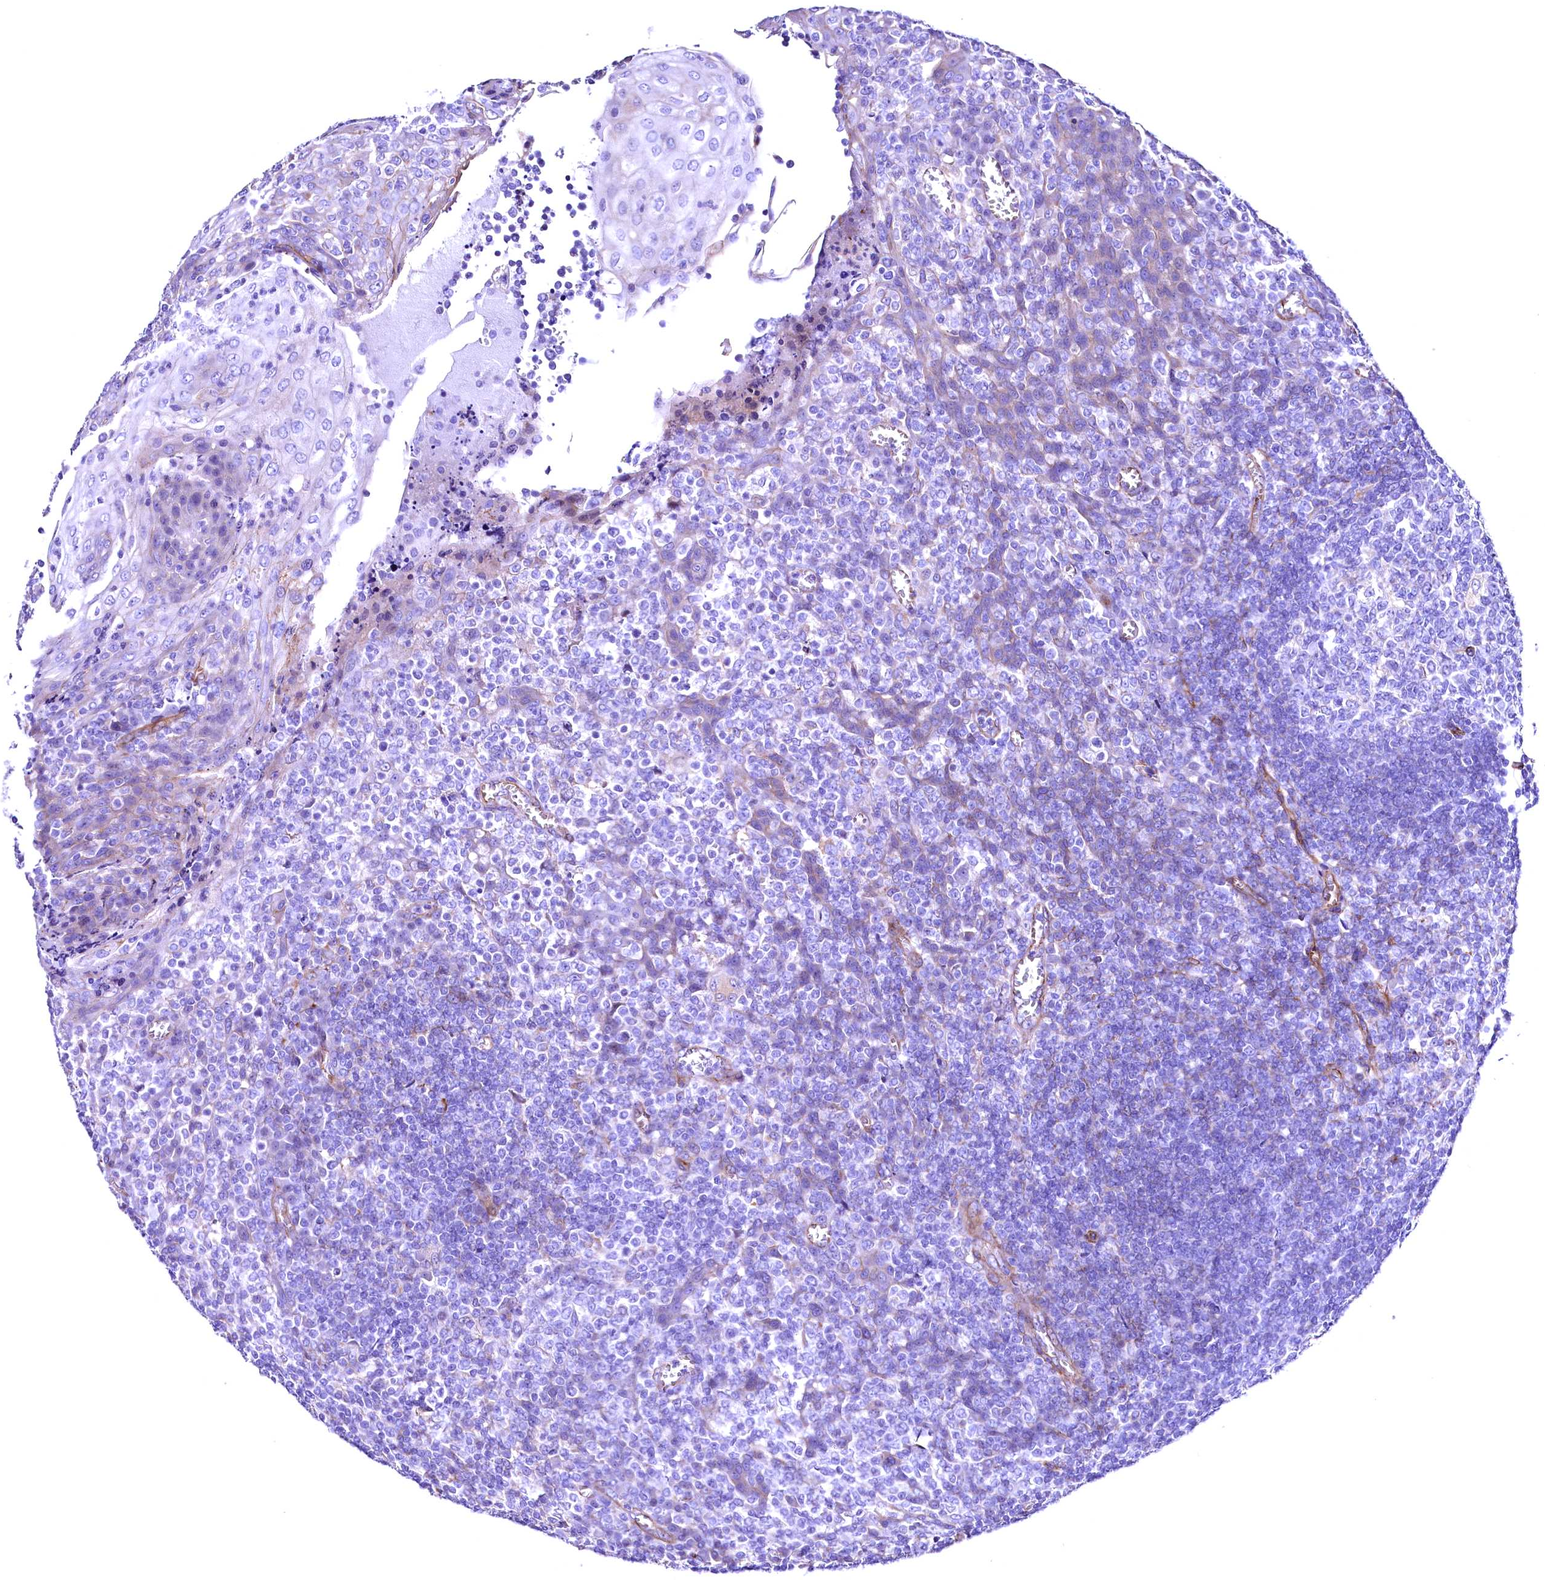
{"staining": {"intensity": "negative", "quantity": "none", "location": "none"}, "tissue": "tonsil", "cell_type": "Germinal center cells", "image_type": "normal", "snomed": [{"axis": "morphology", "description": "Normal tissue, NOS"}, {"axis": "topography", "description": "Tonsil"}], "caption": "An immunohistochemistry (IHC) image of normal tonsil is shown. There is no staining in germinal center cells of tonsil. The staining was performed using DAB to visualize the protein expression in brown, while the nuclei were stained in blue with hematoxylin (Magnification: 20x).", "gene": "SLF1", "patient": {"sex": "female", "age": 19}}